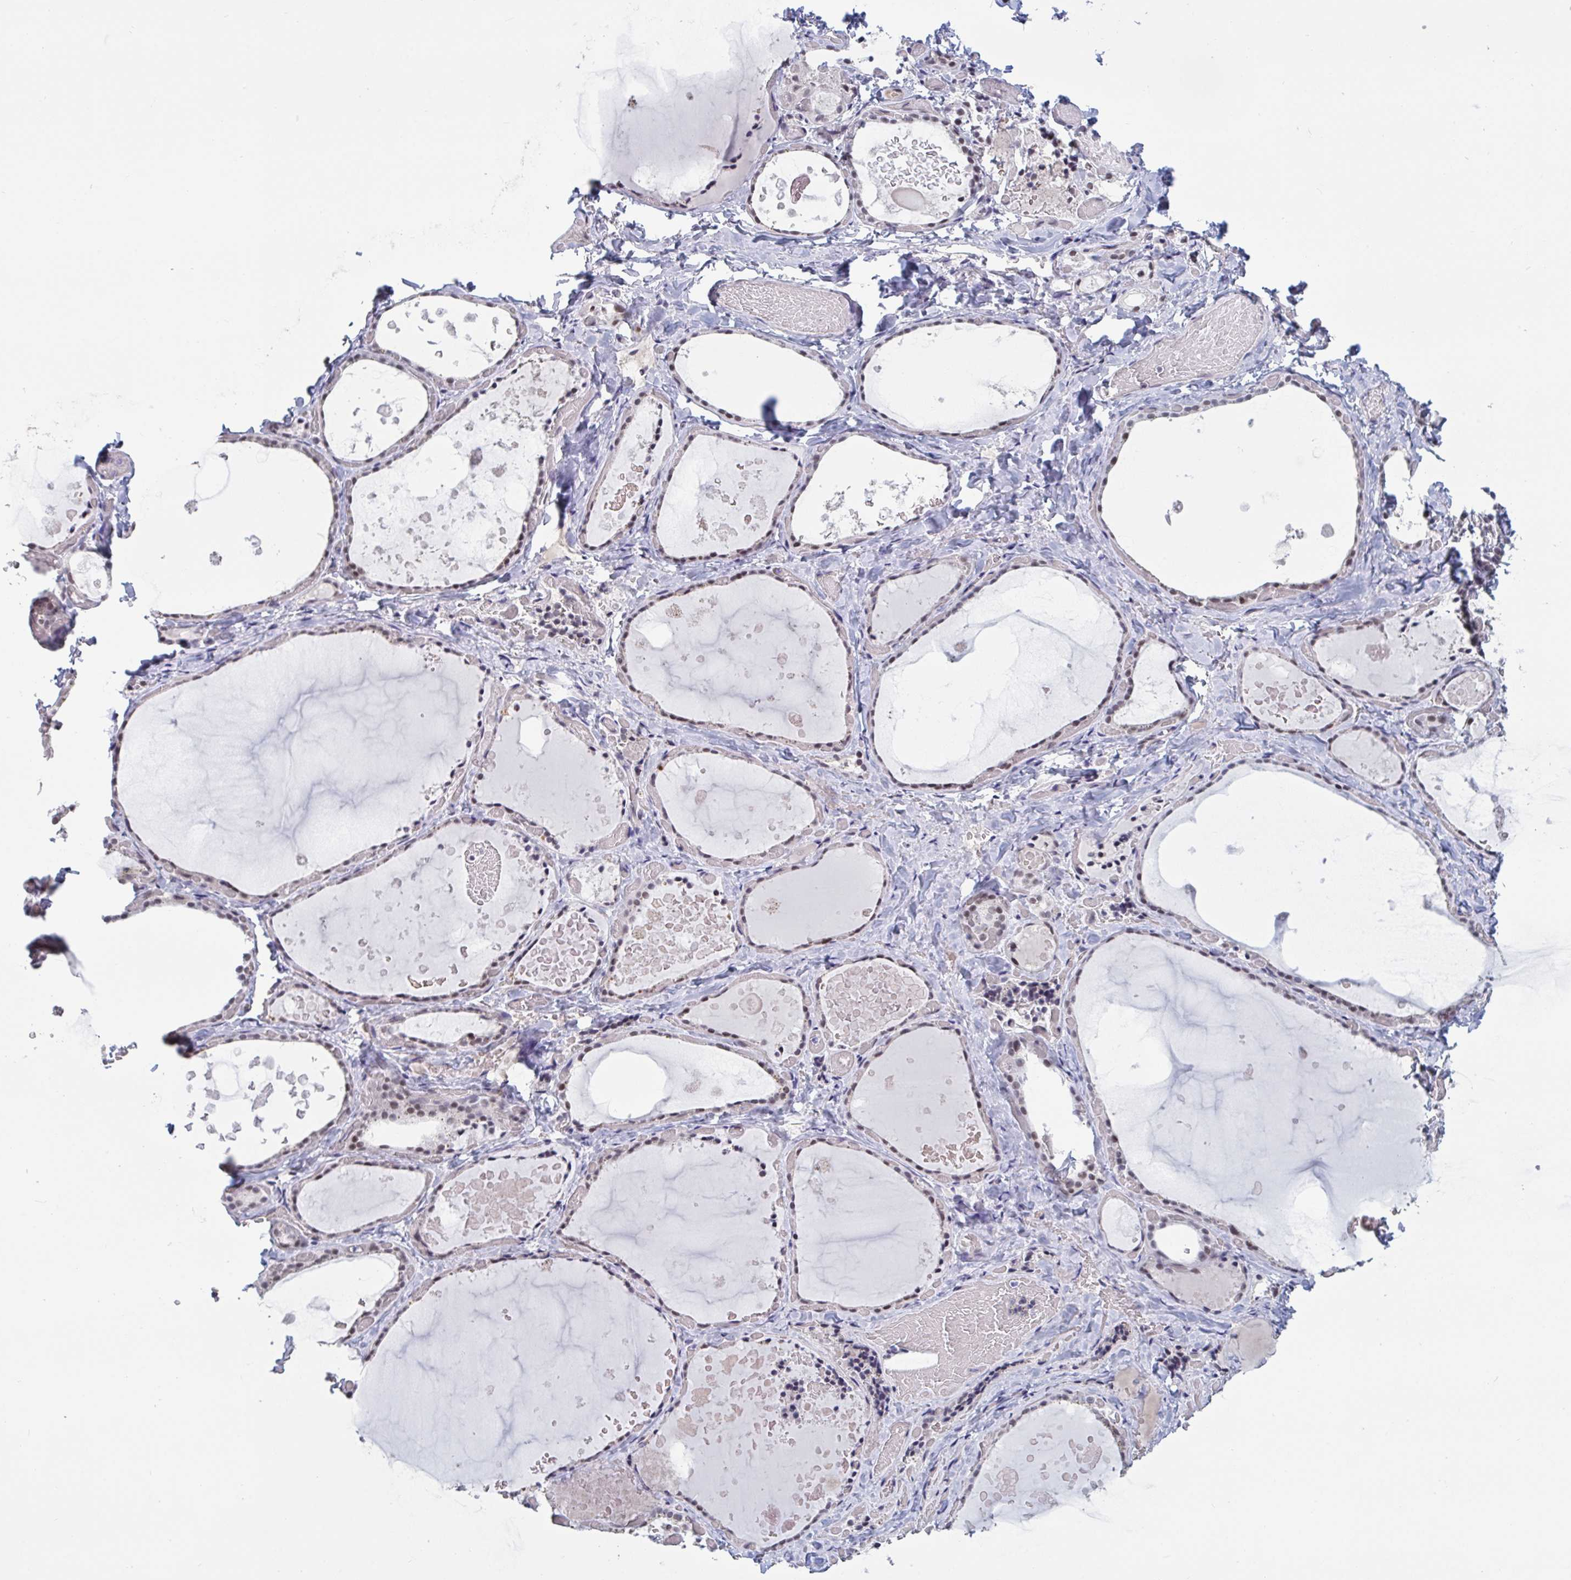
{"staining": {"intensity": "weak", "quantity": "25%-75%", "location": "nuclear"}, "tissue": "thyroid gland", "cell_type": "Glandular cells", "image_type": "normal", "snomed": [{"axis": "morphology", "description": "Normal tissue, NOS"}, {"axis": "topography", "description": "Thyroid gland"}], "caption": "Protein expression analysis of unremarkable thyroid gland shows weak nuclear positivity in about 25%-75% of glandular cells. The staining was performed using DAB to visualize the protein expression in brown, while the nuclei were stained in blue with hematoxylin (Magnification: 20x).", "gene": "BCL7B", "patient": {"sex": "female", "age": 56}}